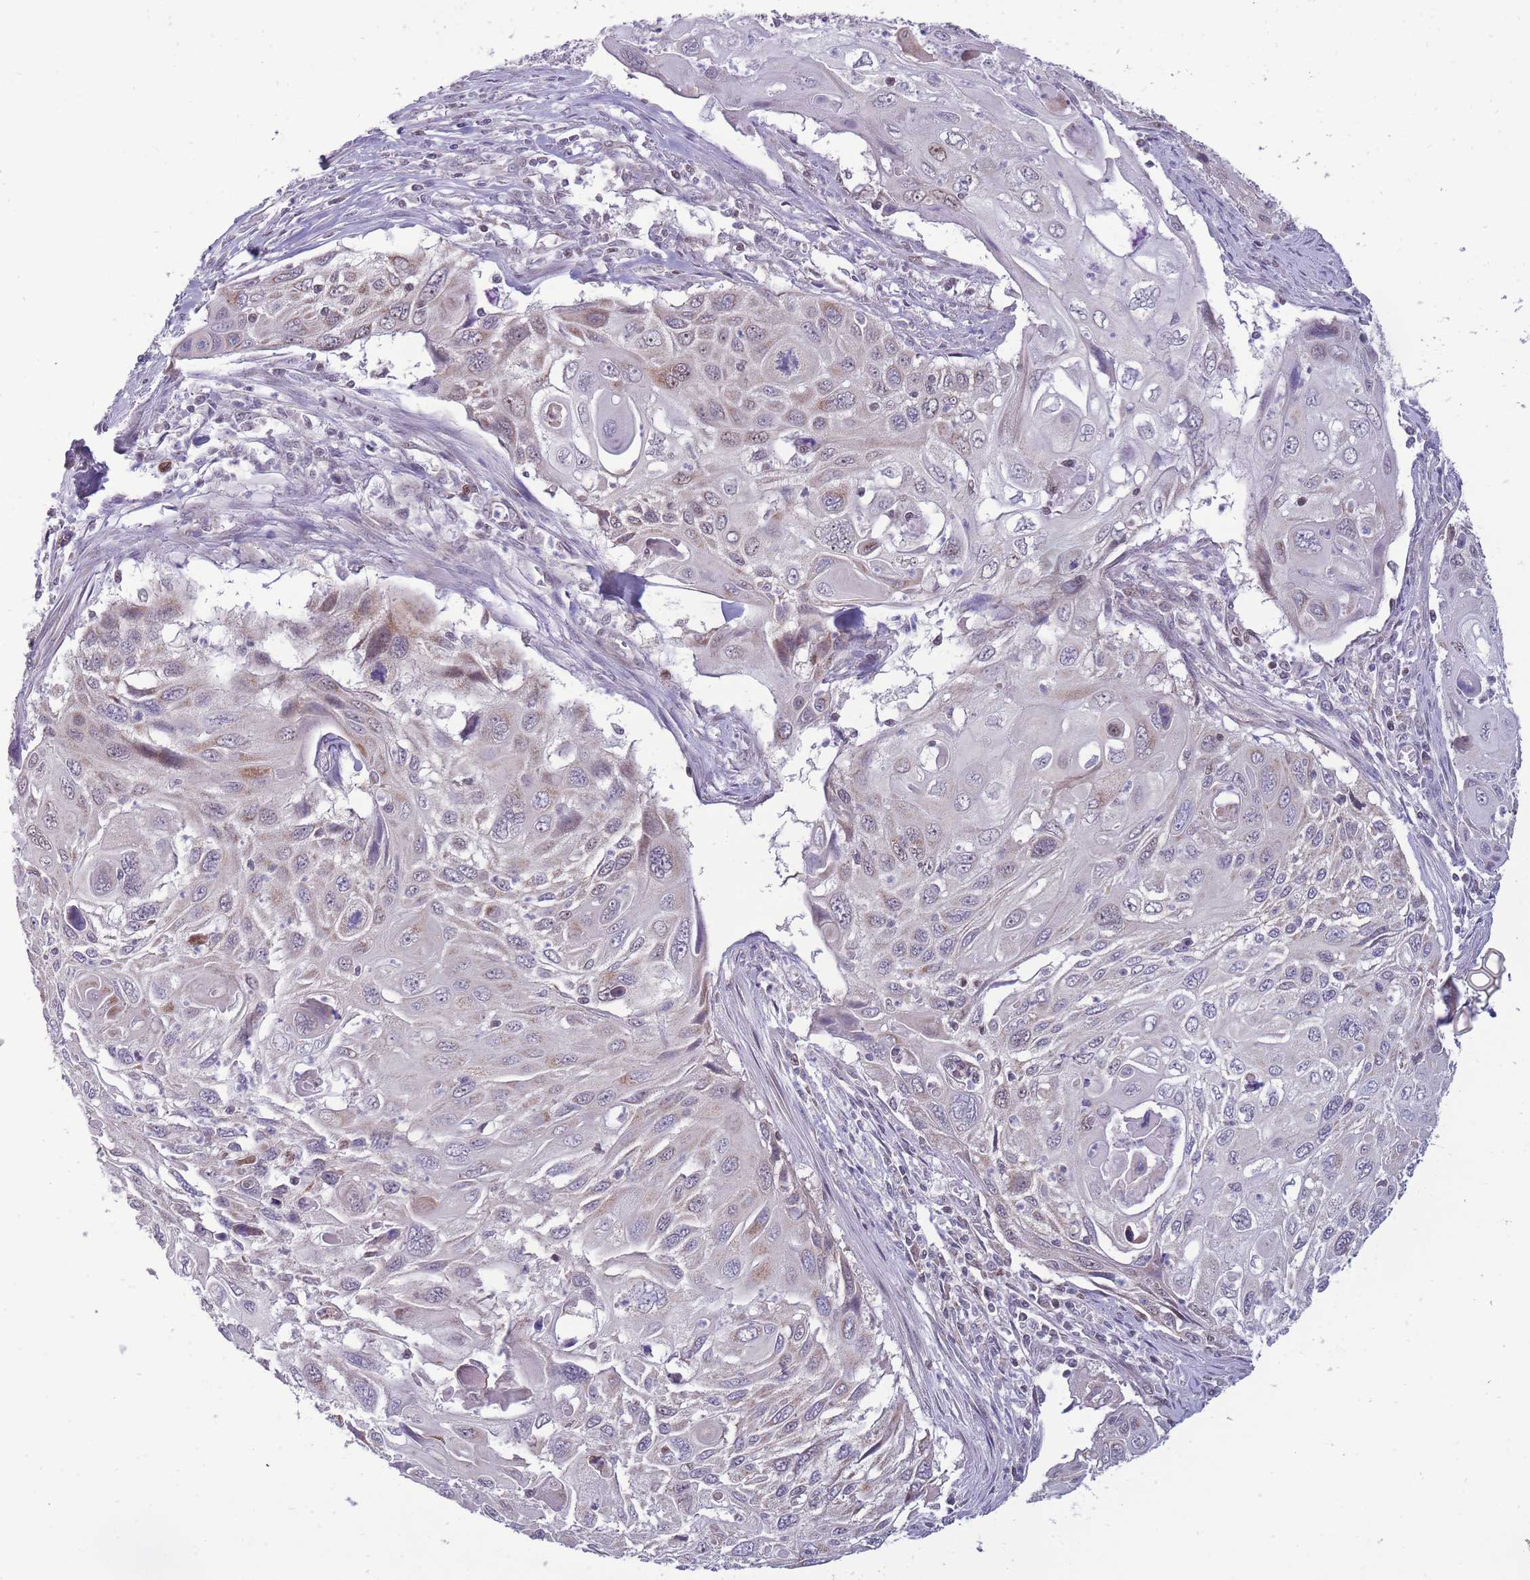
{"staining": {"intensity": "moderate", "quantity": "25%-75%", "location": "nuclear"}, "tissue": "cervical cancer", "cell_type": "Tumor cells", "image_type": "cancer", "snomed": [{"axis": "morphology", "description": "Squamous cell carcinoma, NOS"}, {"axis": "topography", "description": "Cervix"}], "caption": "Tumor cells display medium levels of moderate nuclear staining in about 25%-75% of cells in human cervical cancer (squamous cell carcinoma). (DAB IHC, brown staining for protein, blue staining for nuclei).", "gene": "MCIDAS", "patient": {"sex": "female", "age": 70}}